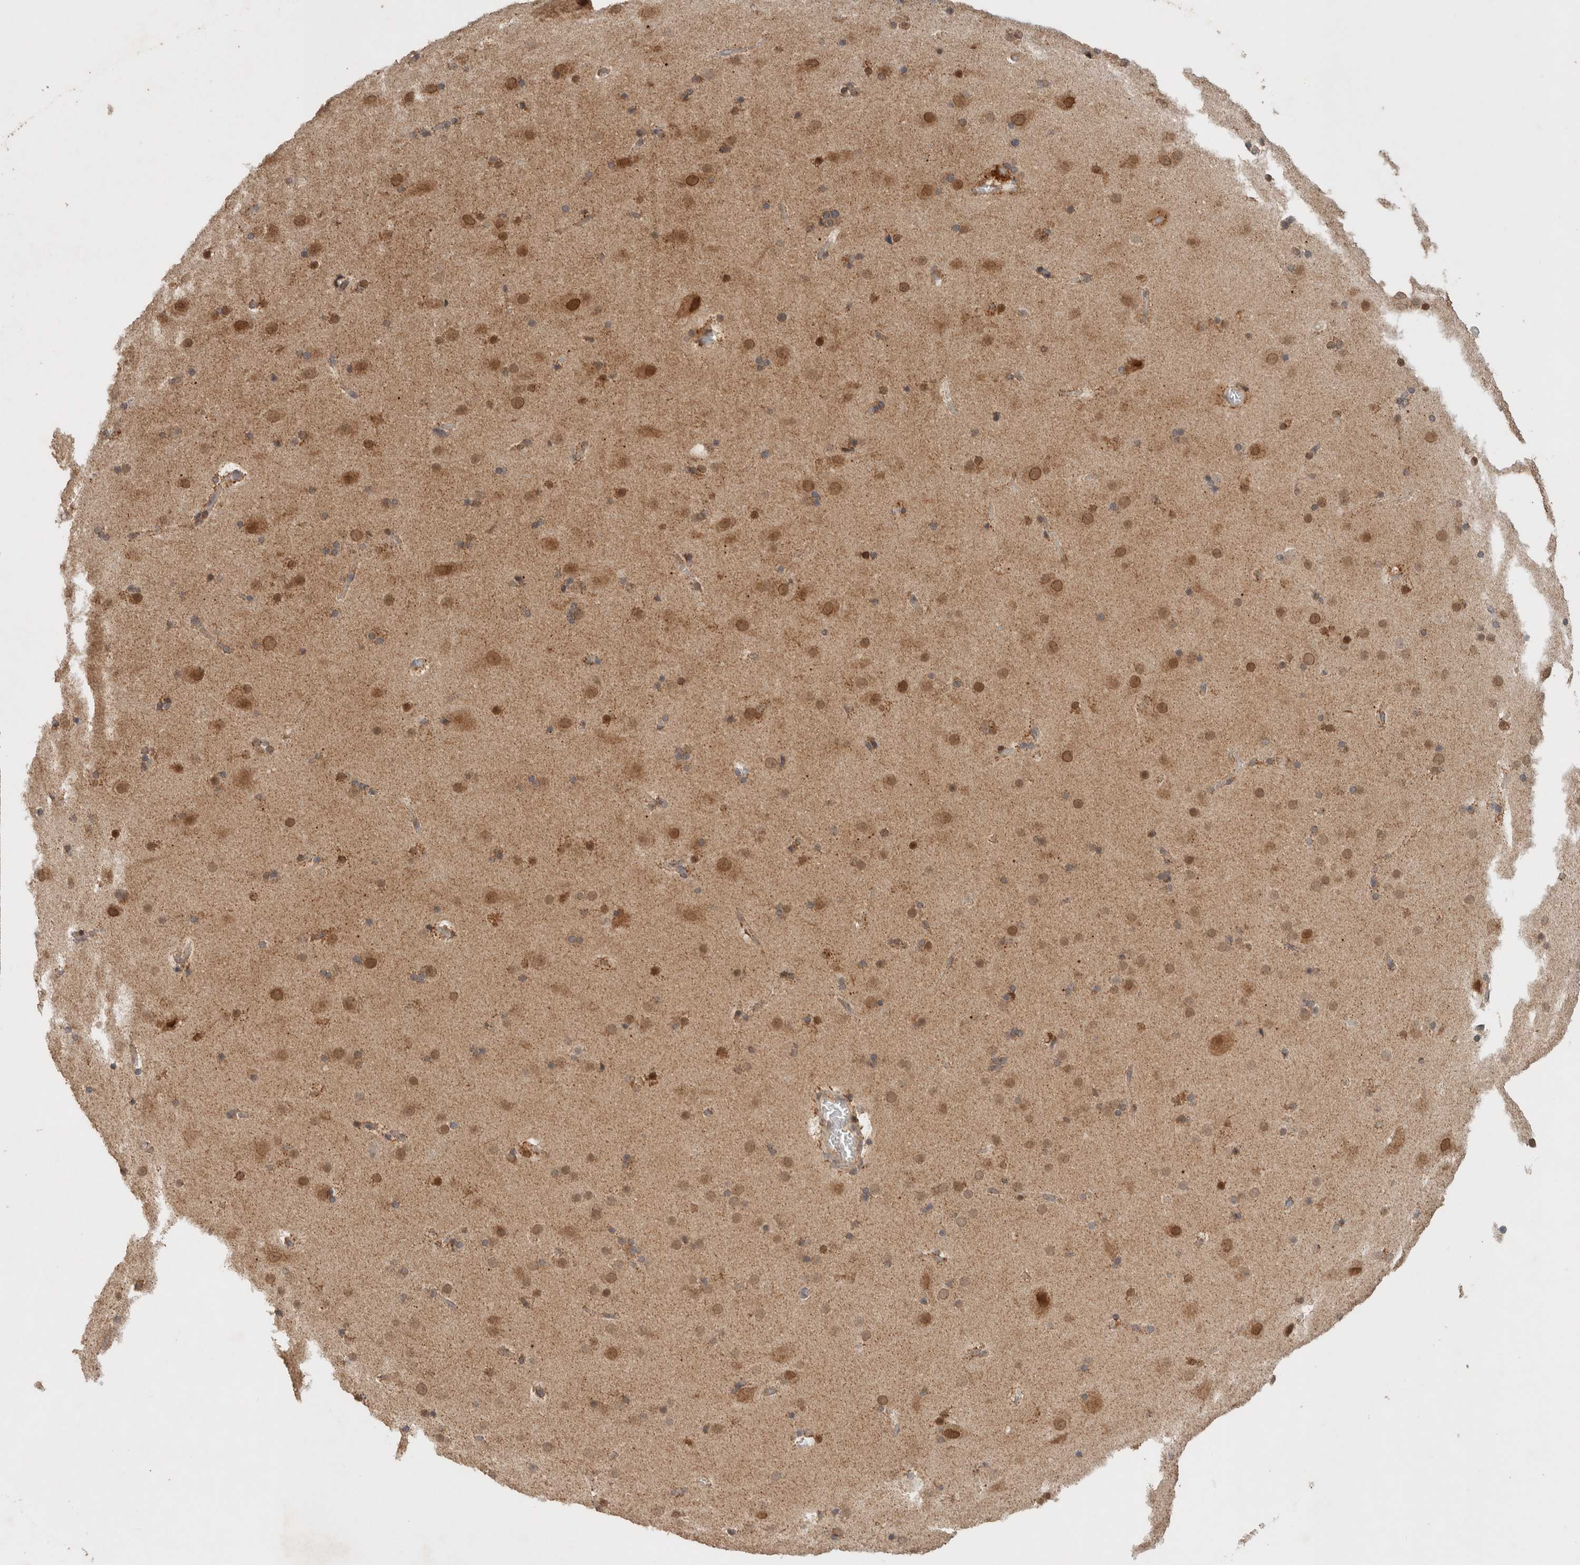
{"staining": {"intensity": "weak", "quantity": ">75%", "location": "cytoplasmic/membranous"}, "tissue": "cerebral cortex", "cell_type": "Endothelial cells", "image_type": "normal", "snomed": [{"axis": "morphology", "description": "Normal tissue, NOS"}, {"axis": "topography", "description": "Cerebral cortex"}], "caption": "Cerebral cortex stained for a protein (brown) exhibits weak cytoplasmic/membranous positive expression in about >75% of endothelial cells.", "gene": "EIF2B3", "patient": {"sex": "male", "age": 57}}